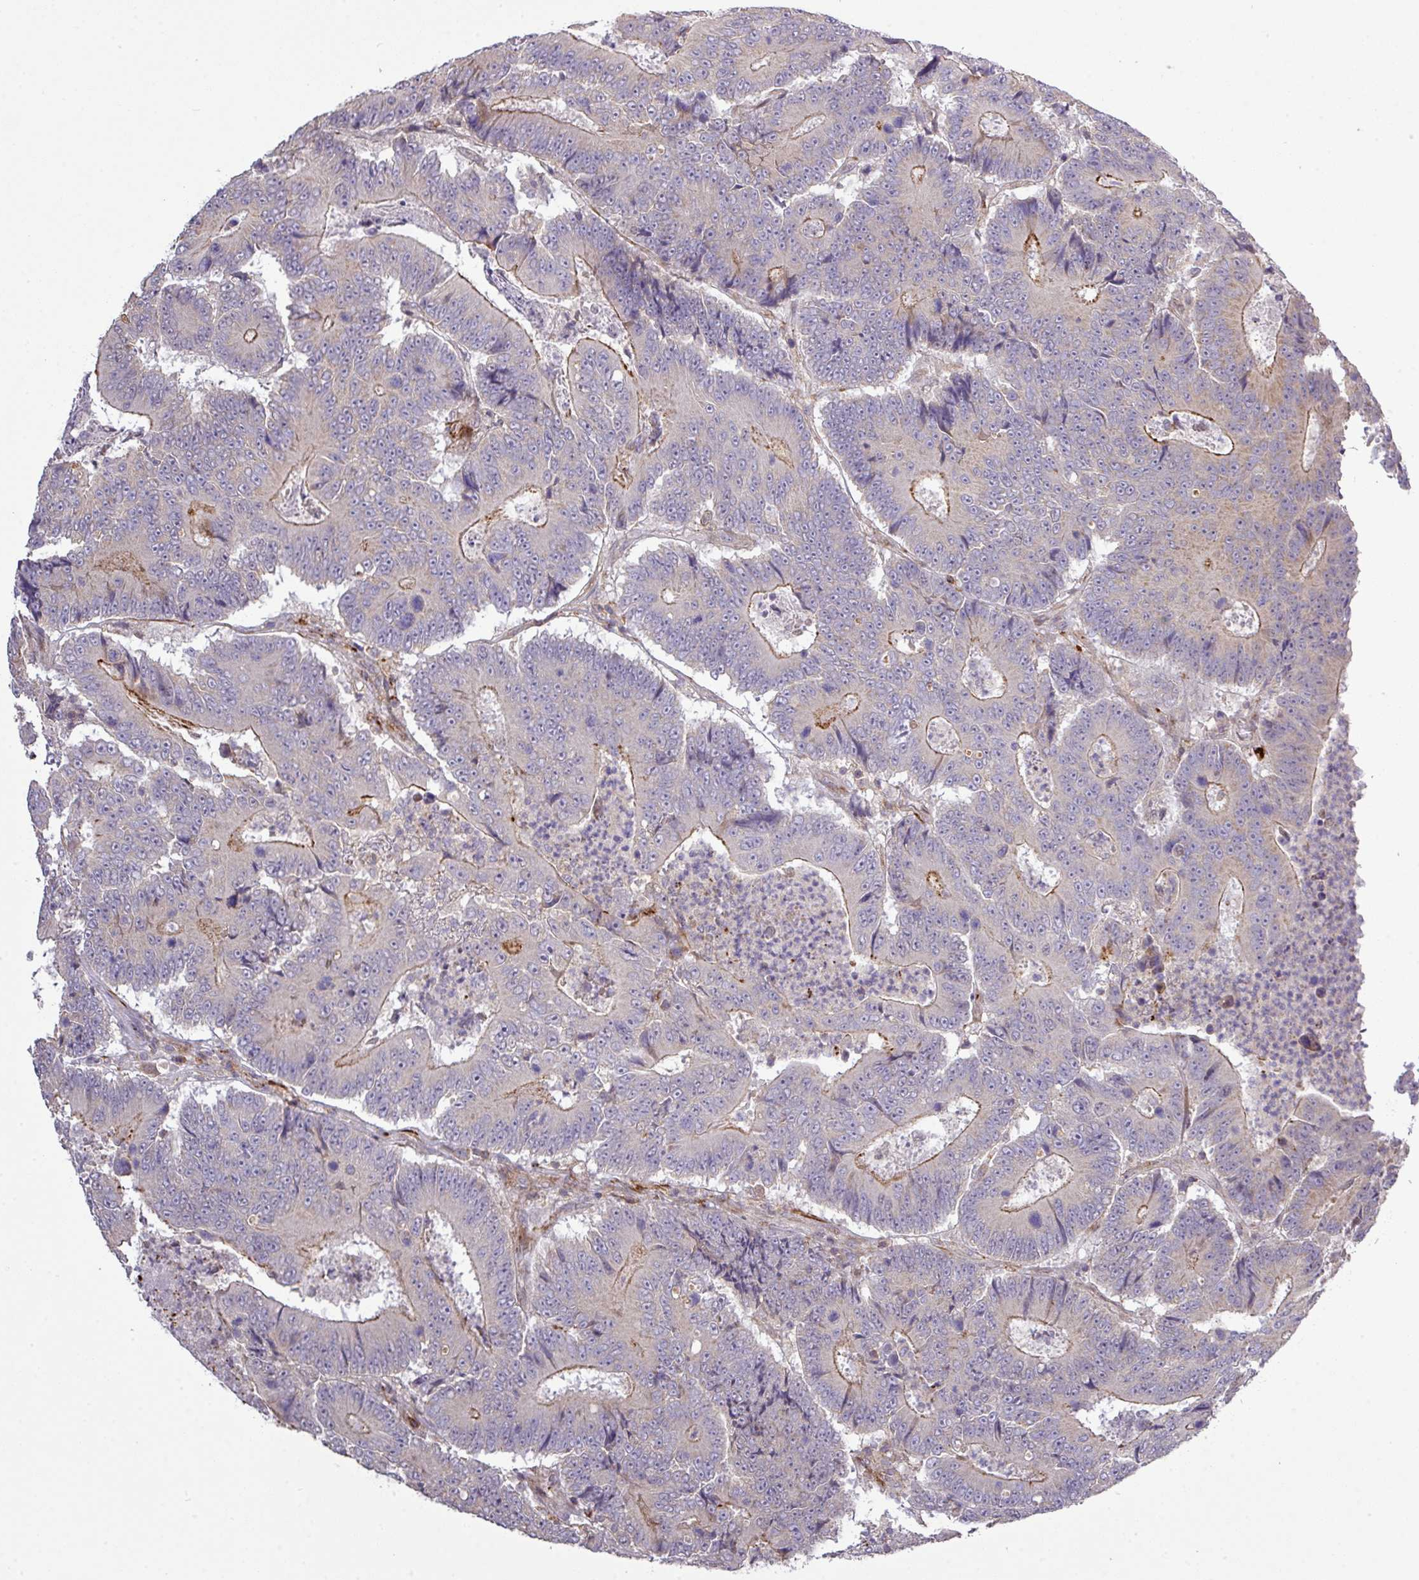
{"staining": {"intensity": "moderate", "quantity": "25%-75%", "location": "cytoplasmic/membranous"}, "tissue": "colorectal cancer", "cell_type": "Tumor cells", "image_type": "cancer", "snomed": [{"axis": "morphology", "description": "Adenocarcinoma, NOS"}, {"axis": "topography", "description": "Colon"}], "caption": "Human colorectal cancer stained for a protein (brown) reveals moderate cytoplasmic/membranous positive expression in approximately 25%-75% of tumor cells.", "gene": "TPRA1", "patient": {"sex": "male", "age": 83}}